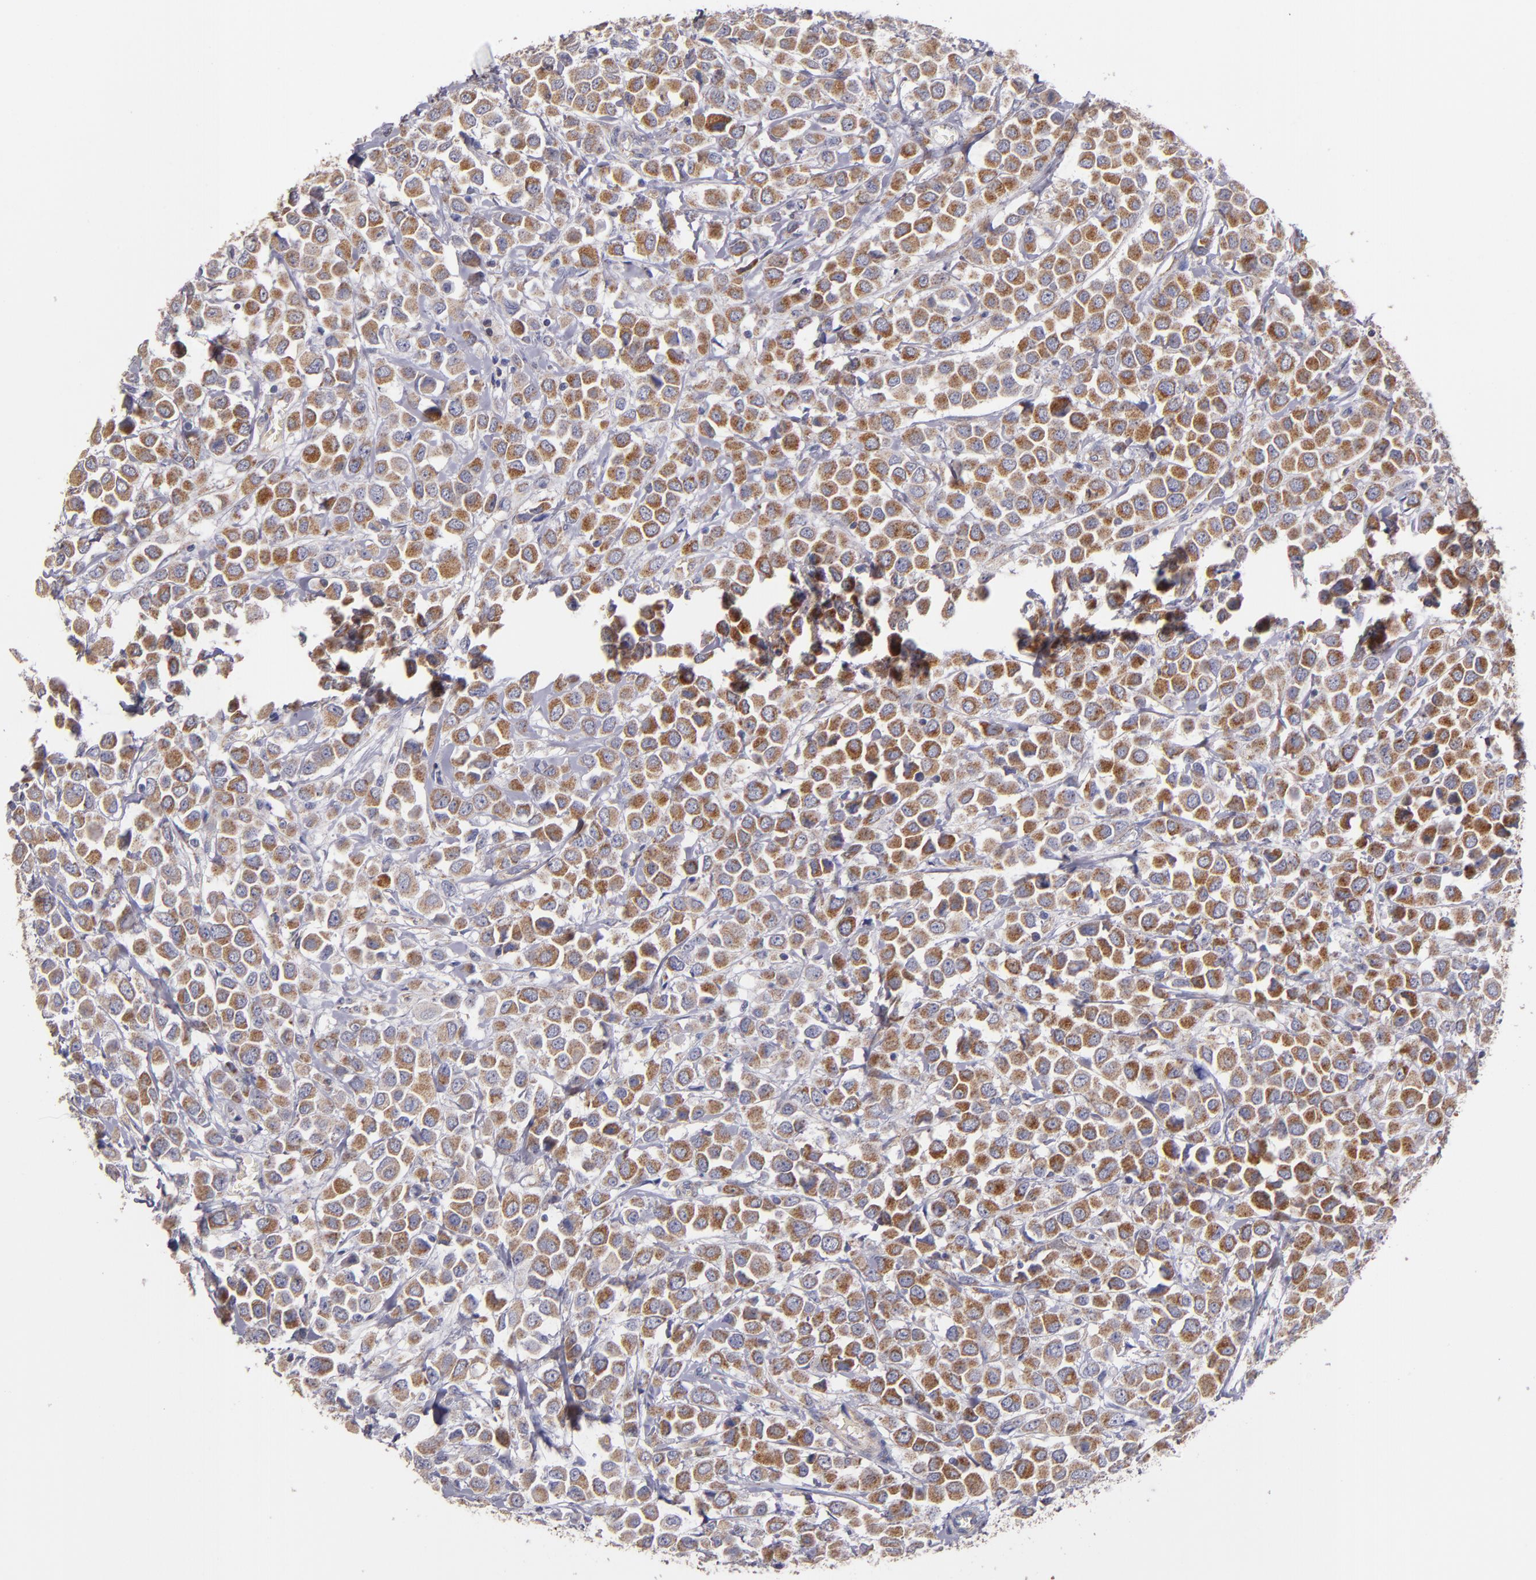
{"staining": {"intensity": "moderate", "quantity": ">75%", "location": "cytoplasmic/membranous"}, "tissue": "breast cancer", "cell_type": "Tumor cells", "image_type": "cancer", "snomed": [{"axis": "morphology", "description": "Duct carcinoma"}, {"axis": "topography", "description": "Breast"}], "caption": "Moderate cytoplasmic/membranous positivity for a protein is appreciated in approximately >75% of tumor cells of breast cancer (infiltrating ductal carcinoma) using immunohistochemistry (IHC).", "gene": "CLTA", "patient": {"sex": "female", "age": 61}}